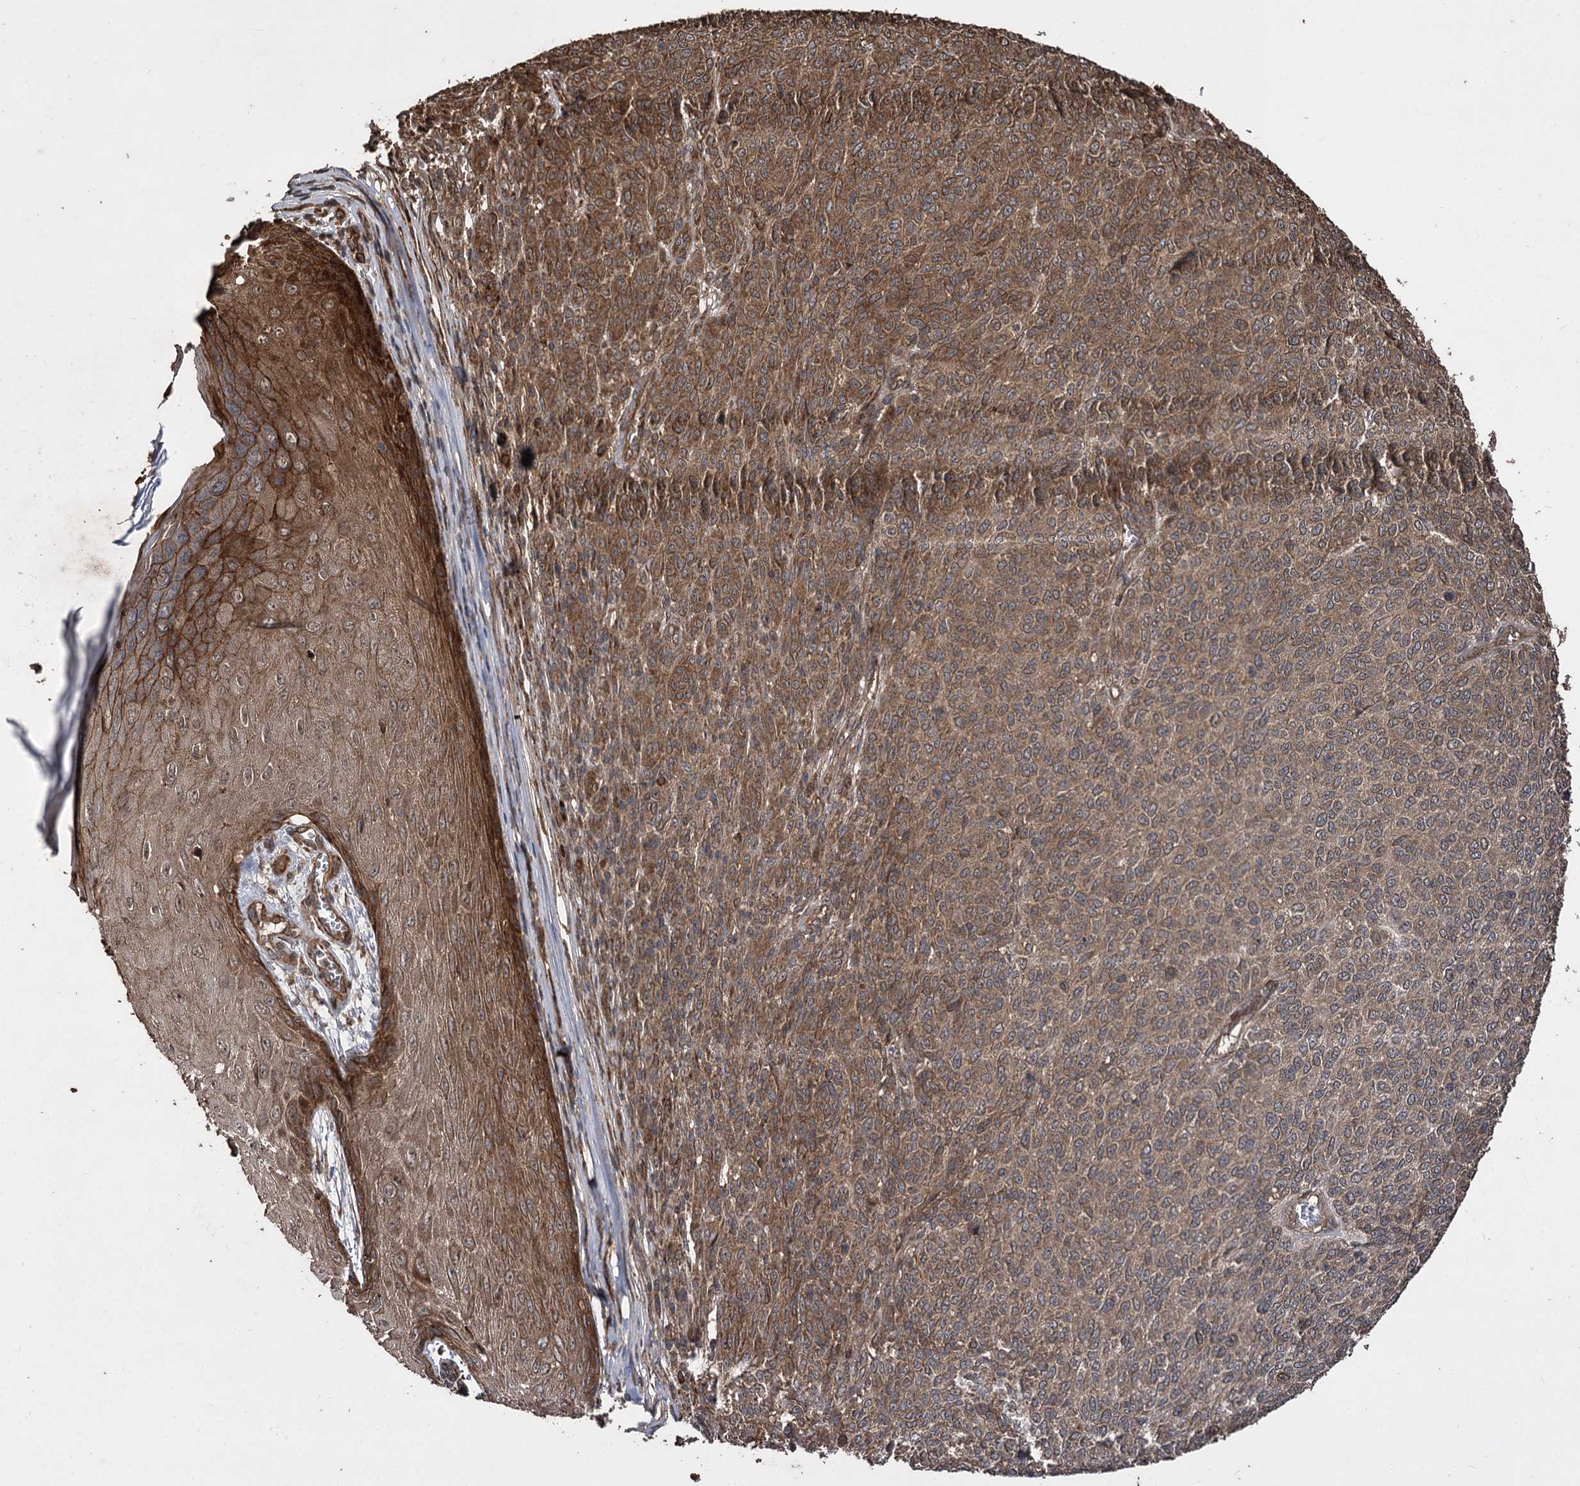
{"staining": {"intensity": "strong", "quantity": ">75%", "location": "cytoplasmic/membranous"}, "tissue": "melanoma", "cell_type": "Tumor cells", "image_type": "cancer", "snomed": [{"axis": "morphology", "description": "Malignant melanoma, NOS"}, {"axis": "topography", "description": "Skin"}], "caption": "Immunohistochemical staining of melanoma exhibits high levels of strong cytoplasmic/membranous expression in about >75% of tumor cells. Nuclei are stained in blue.", "gene": "RASSF3", "patient": {"sex": "male", "age": 49}}